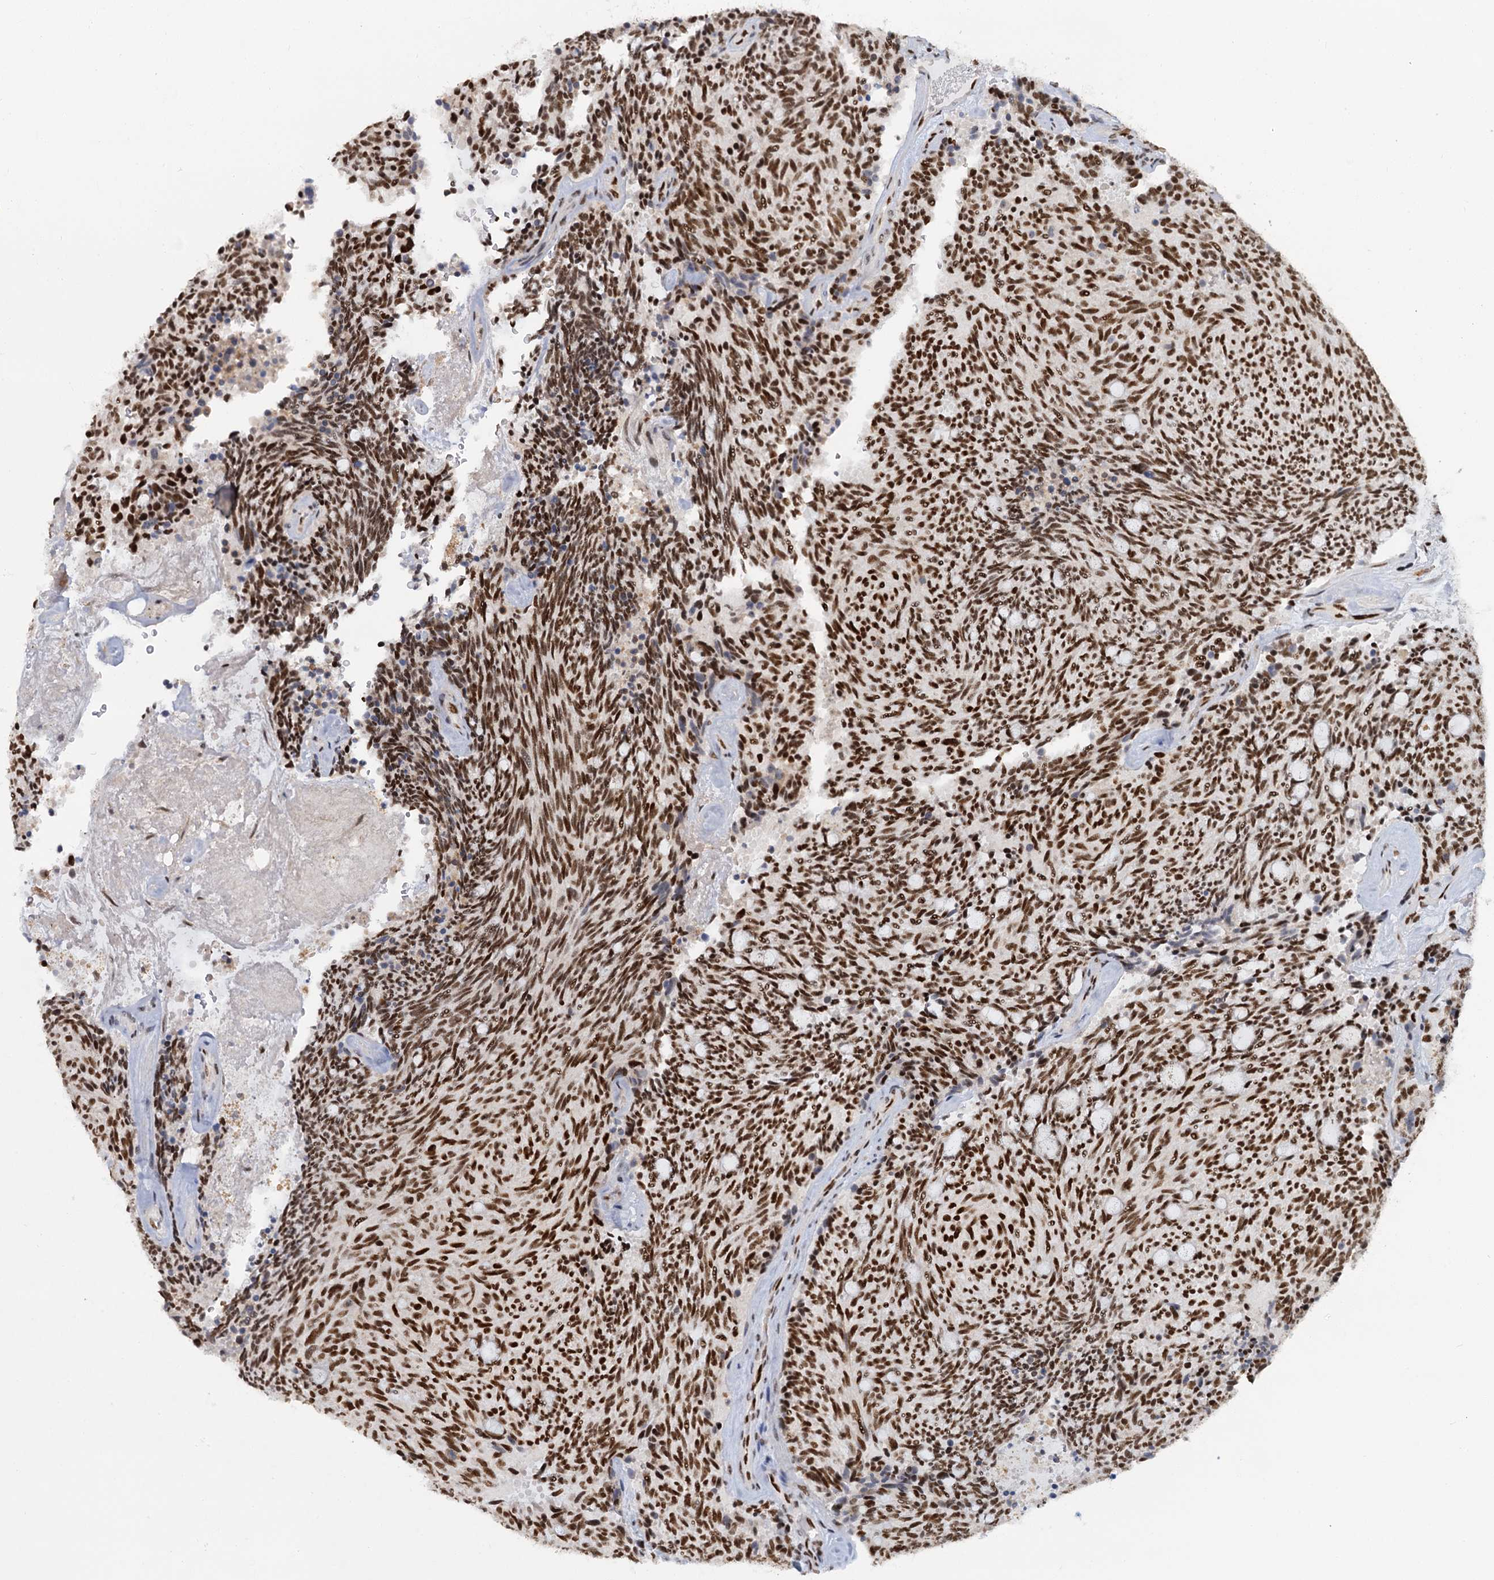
{"staining": {"intensity": "strong", "quantity": ">75%", "location": "nuclear"}, "tissue": "carcinoid", "cell_type": "Tumor cells", "image_type": "cancer", "snomed": [{"axis": "morphology", "description": "Carcinoid, malignant, NOS"}, {"axis": "topography", "description": "Pancreas"}], "caption": "A brown stain labels strong nuclear staining of a protein in malignant carcinoid tumor cells.", "gene": "RPRD1A", "patient": {"sex": "female", "age": 54}}